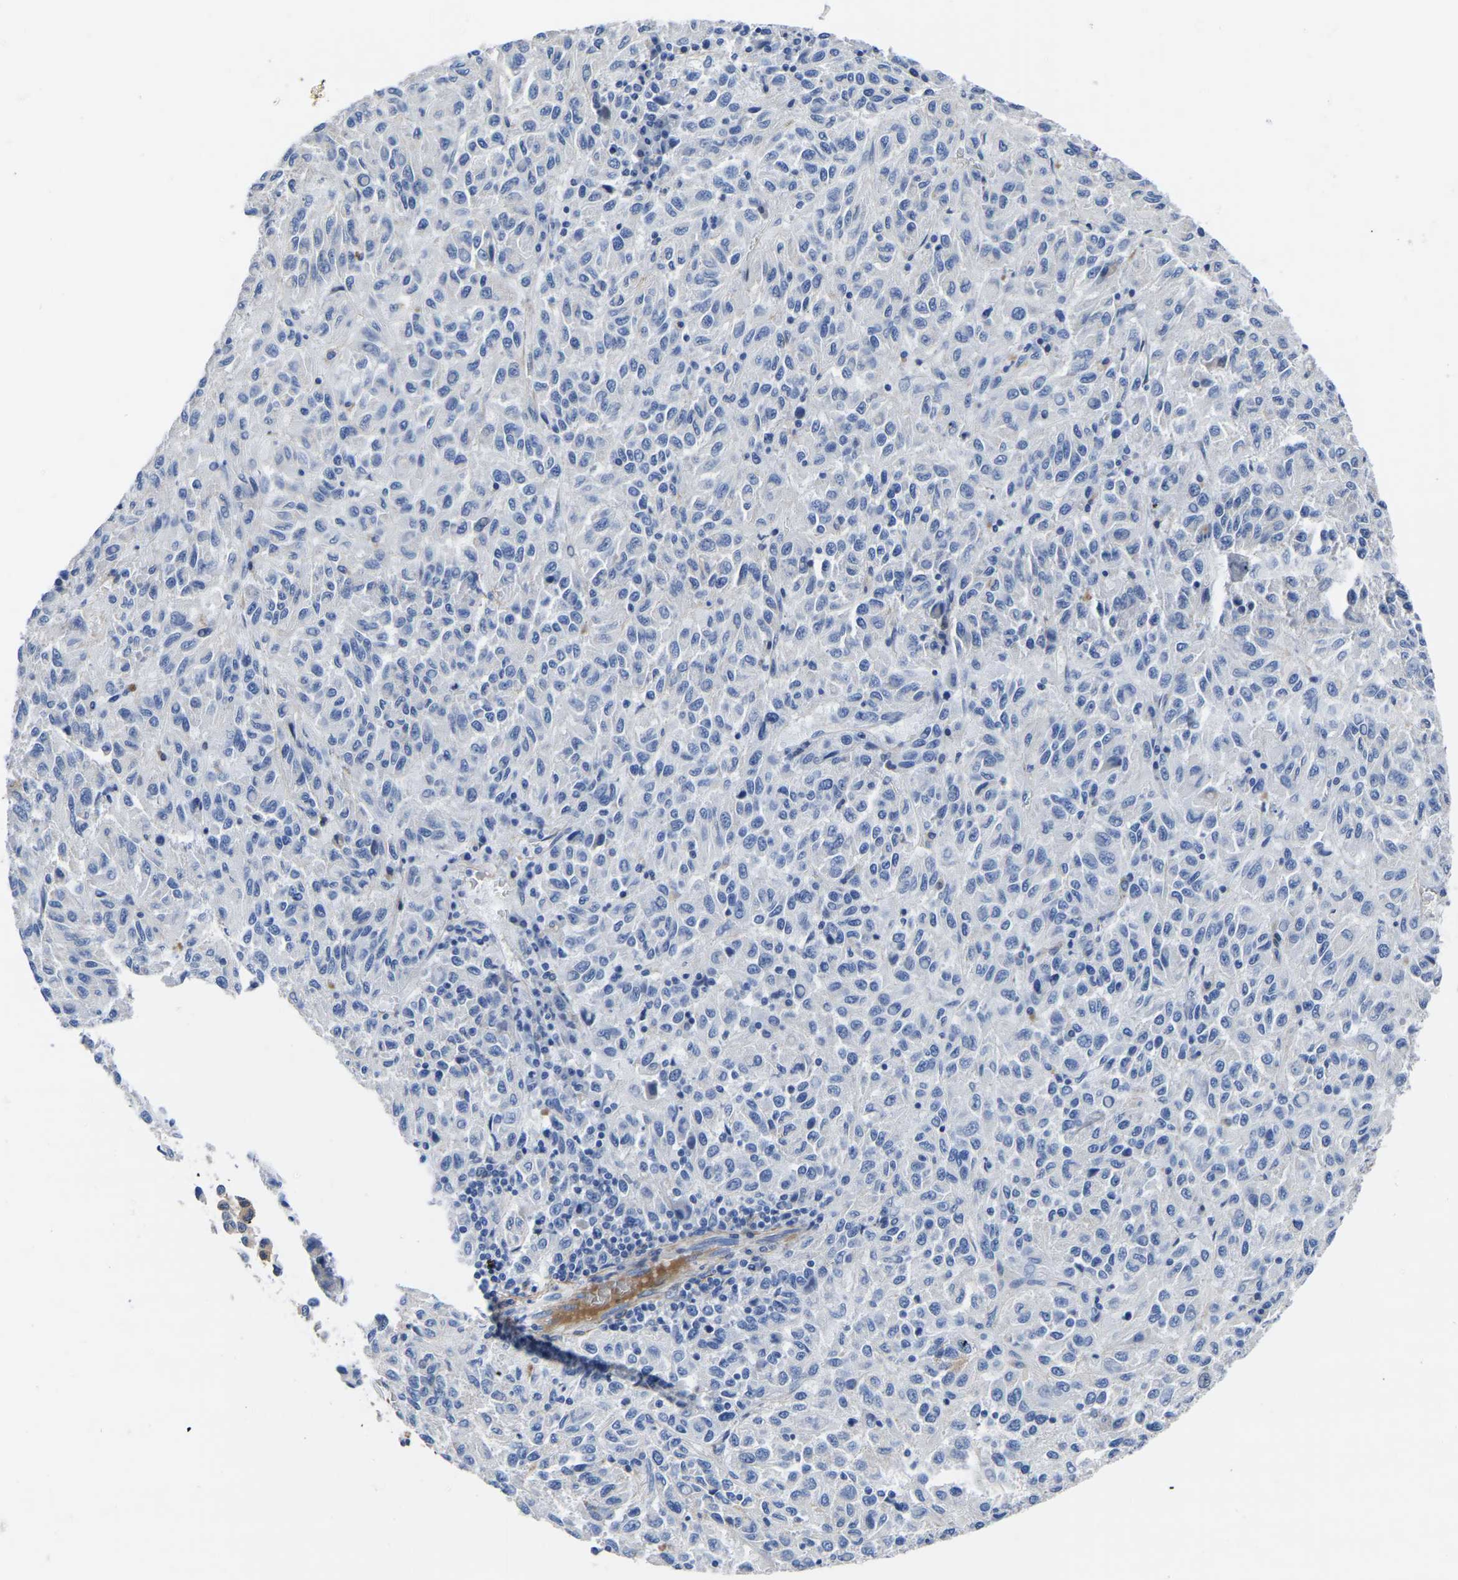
{"staining": {"intensity": "negative", "quantity": "none", "location": "none"}, "tissue": "melanoma", "cell_type": "Tumor cells", "image_type": "cancer", "snomed": [{"axis": "morphology", "description": "Malignant melanoma, Metastatic site"}, {"axis": "topography", "description": "Lung"}], "caption": "Melanoma stained for a protein using IHC demonstrates no staining tumor cells.", "gene": "SLC45A3", "patient": {"sex": "male", "age": 64}}